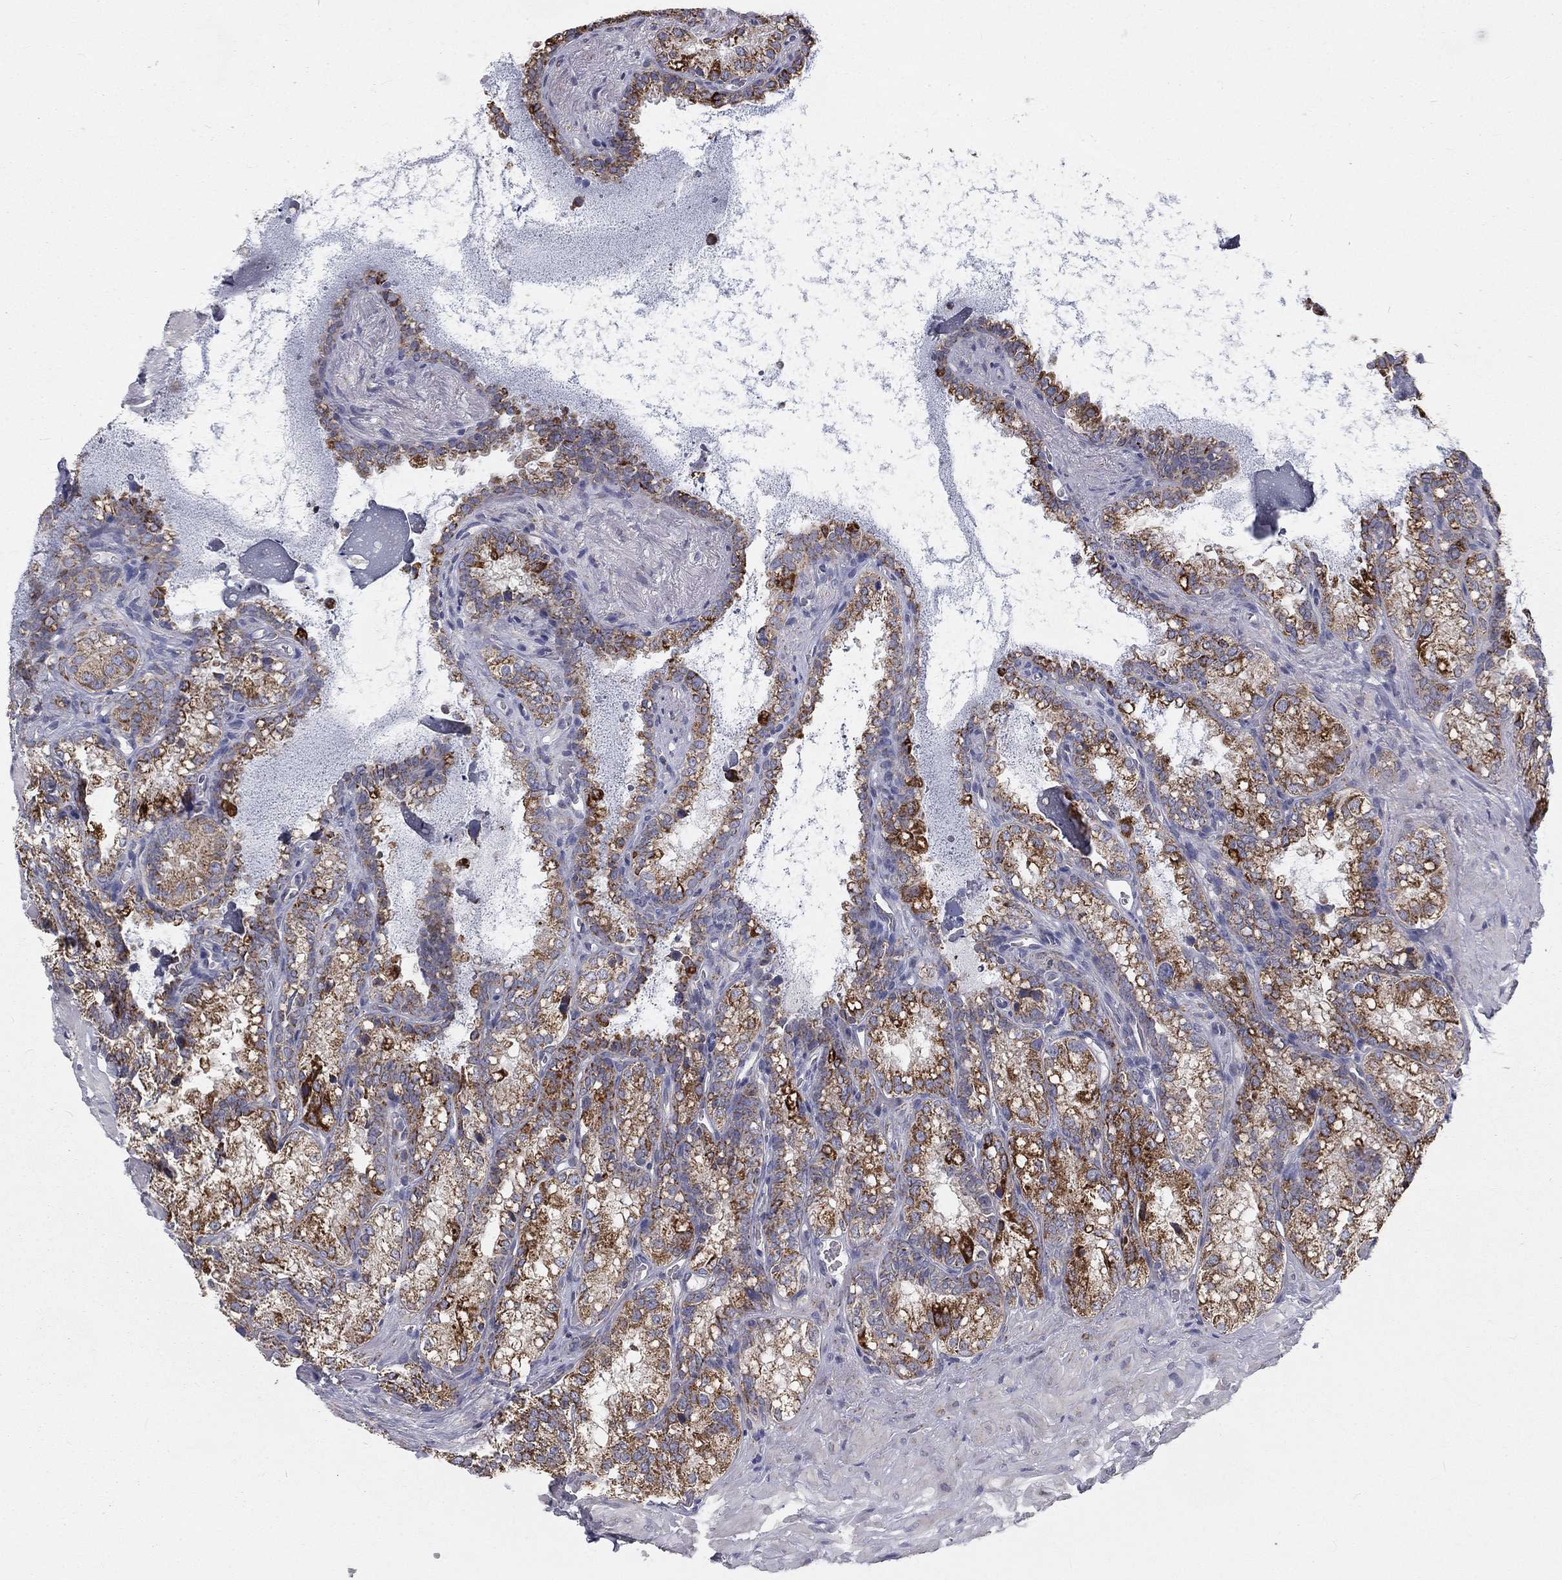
{"staining": {"intensity": "strong", "quantity": "25%-75%", "location": "cytoplasmic/membranous"}, "tissue": "seminal vesicle", "cell_type": "Glandular cells", "image_type": "normal", "snomed": [{"axis": "morphology", "description": "Normal tissue, NOS"}, {"axis": "topography", "description": "Seminal veicle"}], "caption": "About 25%-75% of glandular cells in unremarkable seminal vesicle show strong cytoplasmic/membranous protein expression as visualized by brown immunohistochemical staining.", "gene": "HADH", "patient": {"sex": "male", "age": 68}}